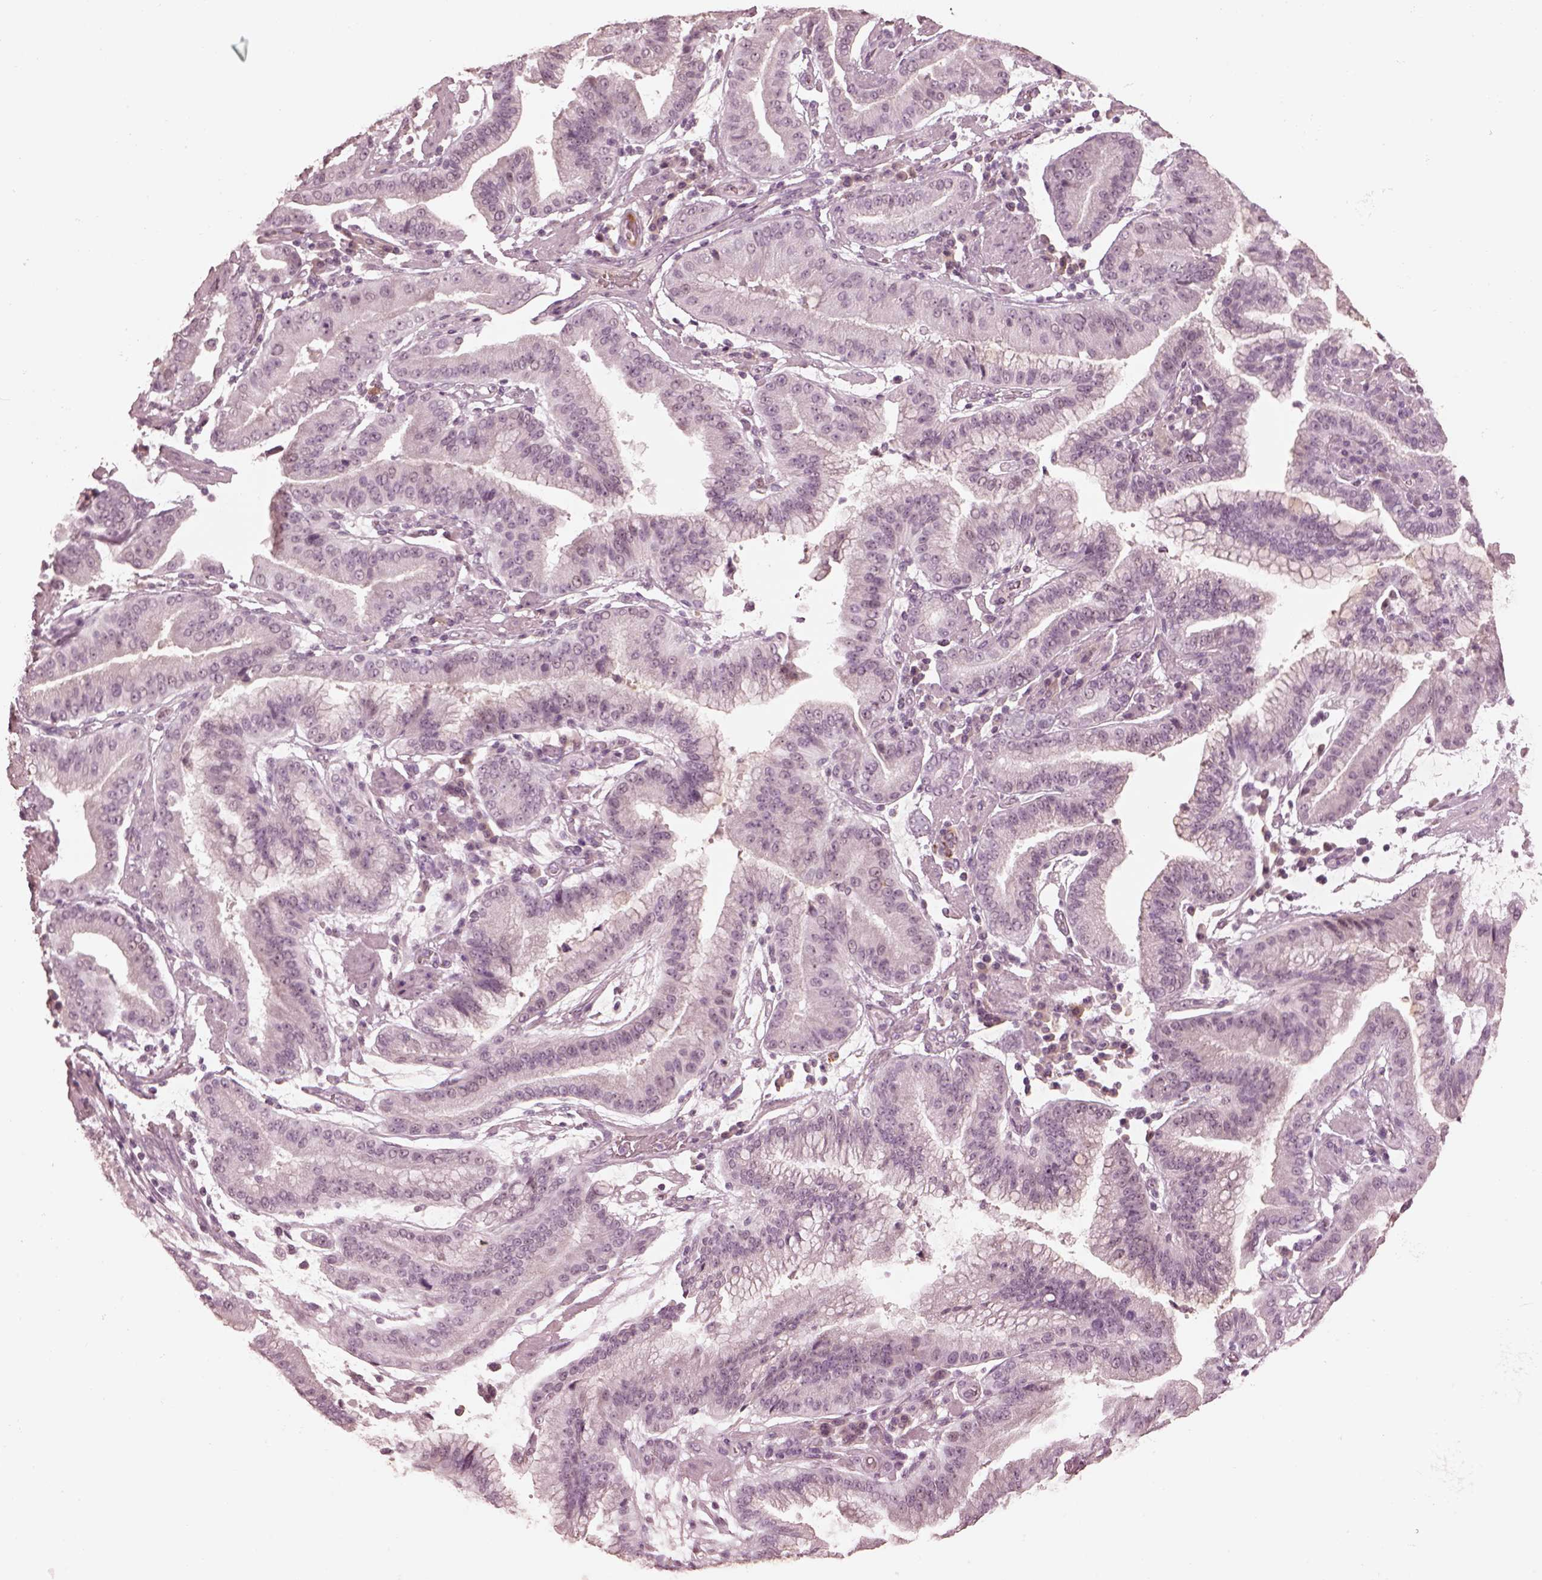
{"staining": {"intensity": "negative", "quantity": "none", "location": "none"}, "tissue": "stomach cancer", "cell_type": "Tumor cells", "image_type": "cancer", "snomed": [{"axis": "morphology", "description": "Adenocarcinoma, NOS"}, {"axis": "topography", "description": "Stomach"}], "caption": "This is an IHC image of human stomach cancer. There is no staining in tumor cells.", "gene": "KCNA2", "patient": {"sex": "male", "age": 83}}